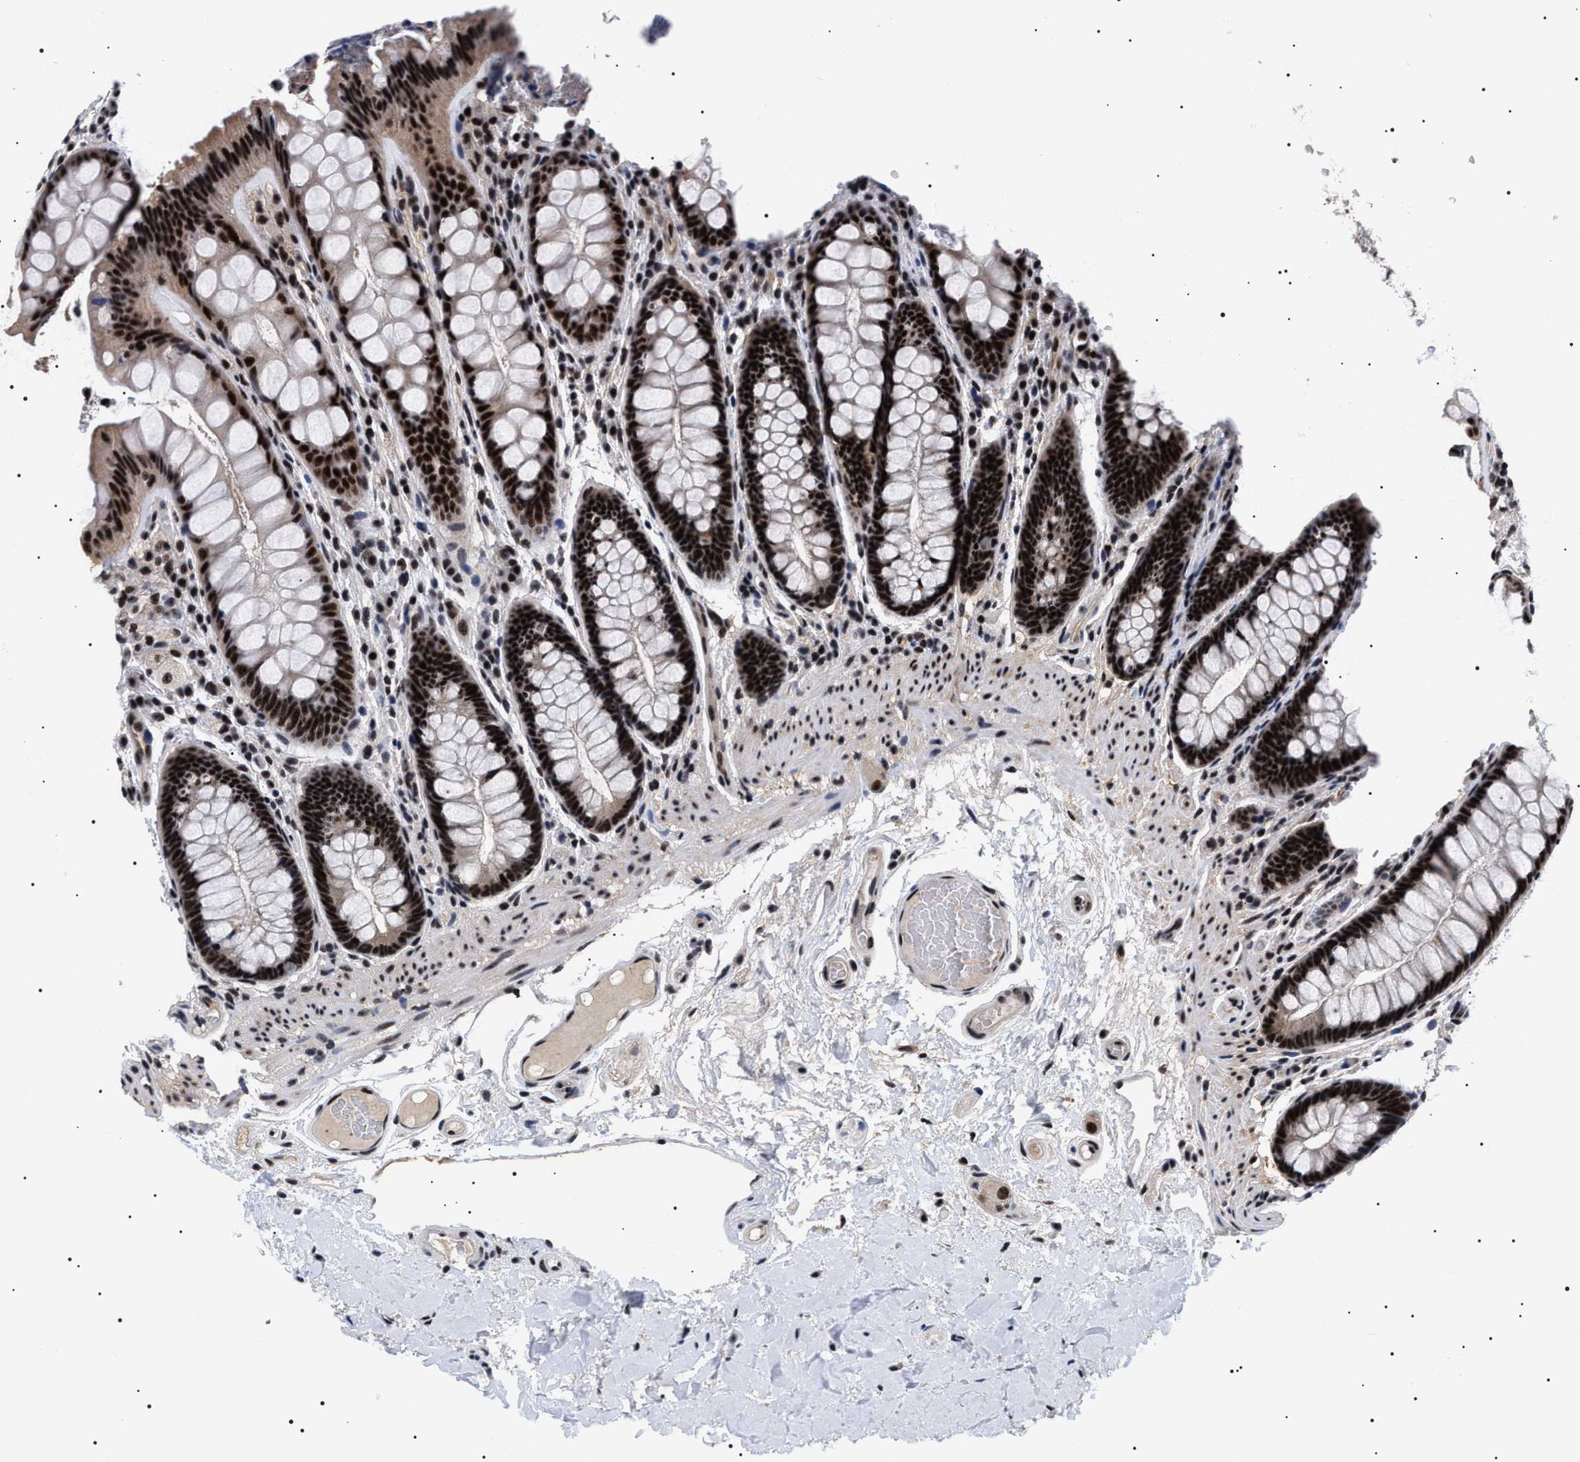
{"staining": {"intensity": "strong", "quantity": ">75%", "location": "nuclear"}, "tissue": "colon", "cell_type": "Endothelial cells", "image_type": "normal", "snomed": [{"axis": "morphology", "description": "Normal tissue, NOS"}, {"axis": "topography", "description": "Colon"}], "caption": "Immunohistochemistry (IHC) (DAB (3,3'-diaminobenzidine)) staining of normal human colon demonstrates strong nuclear protein positivity in approximately >75% of endothelial cells. The protein of interest is shown in brown color, while the nuclei are stained blue.", "gene": "CAAP1", "patient": {"sex": "female", "age": 56}}